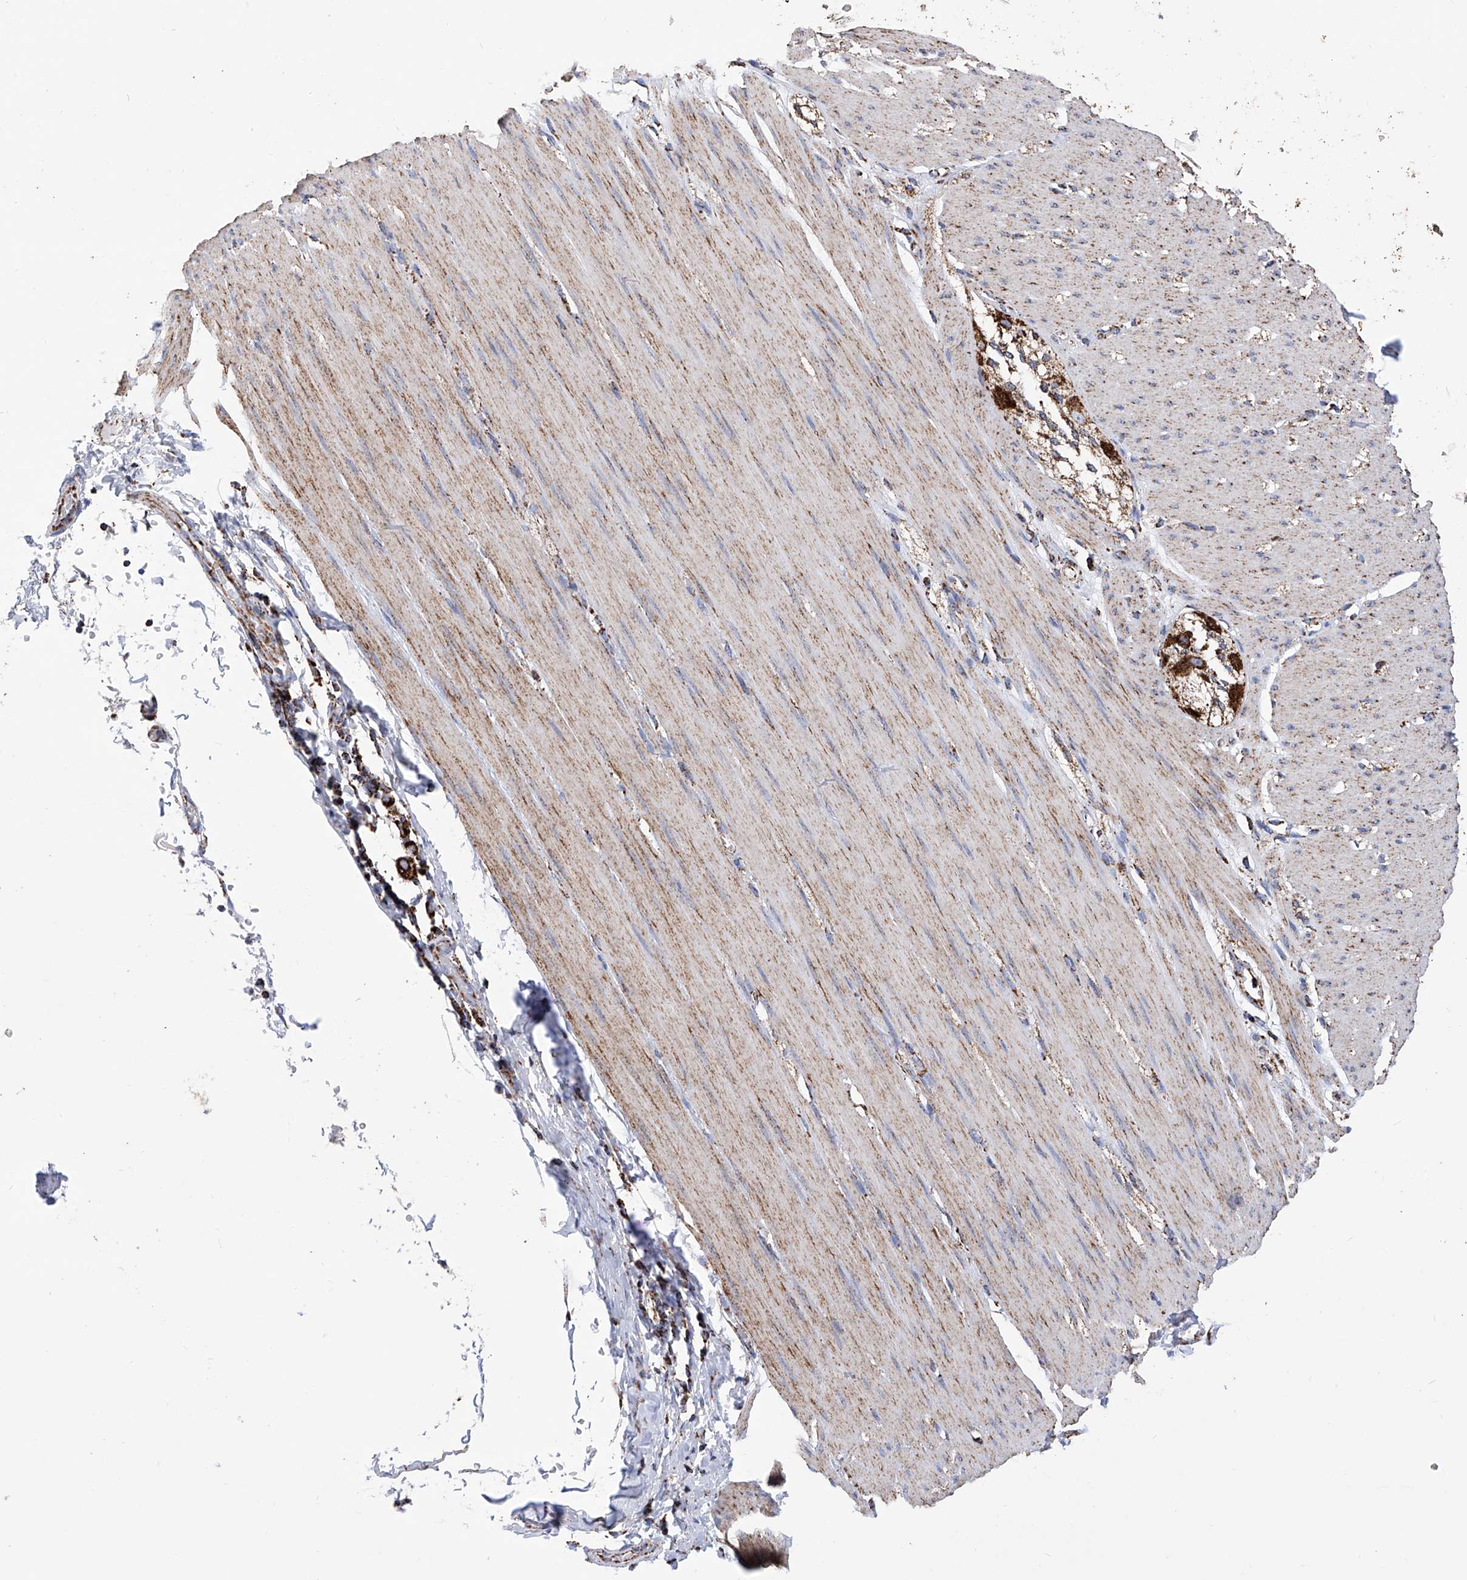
{"staining": {"intensity": "moderate", "quantity": ">75%", "location": "cytoplasmic/membranous"}, "tissue": "smooth muscle", "cell_type": "Smooth muscle cells", "image_type": "normal", "snomed": [{"axis": "morphology", "description": "Normal tissue, NOS"}, {"axis": "morphology", "description": "Adenocarcinoma, NOS"}, {"axis": "topography", "description": "Colon"}, {"axis": "topography", "description": "Peripheral nerve tissue"}], "caption": "This photomicrograph reveals immunohistochemistry staining of unremarkable human smooth muscle, with medium moderate cytoplasmic/membranous positivity in about >75% of smooth muscle cells.", "gene": "ATP5PF", "patient": {"sex": "male", "age": 14}}